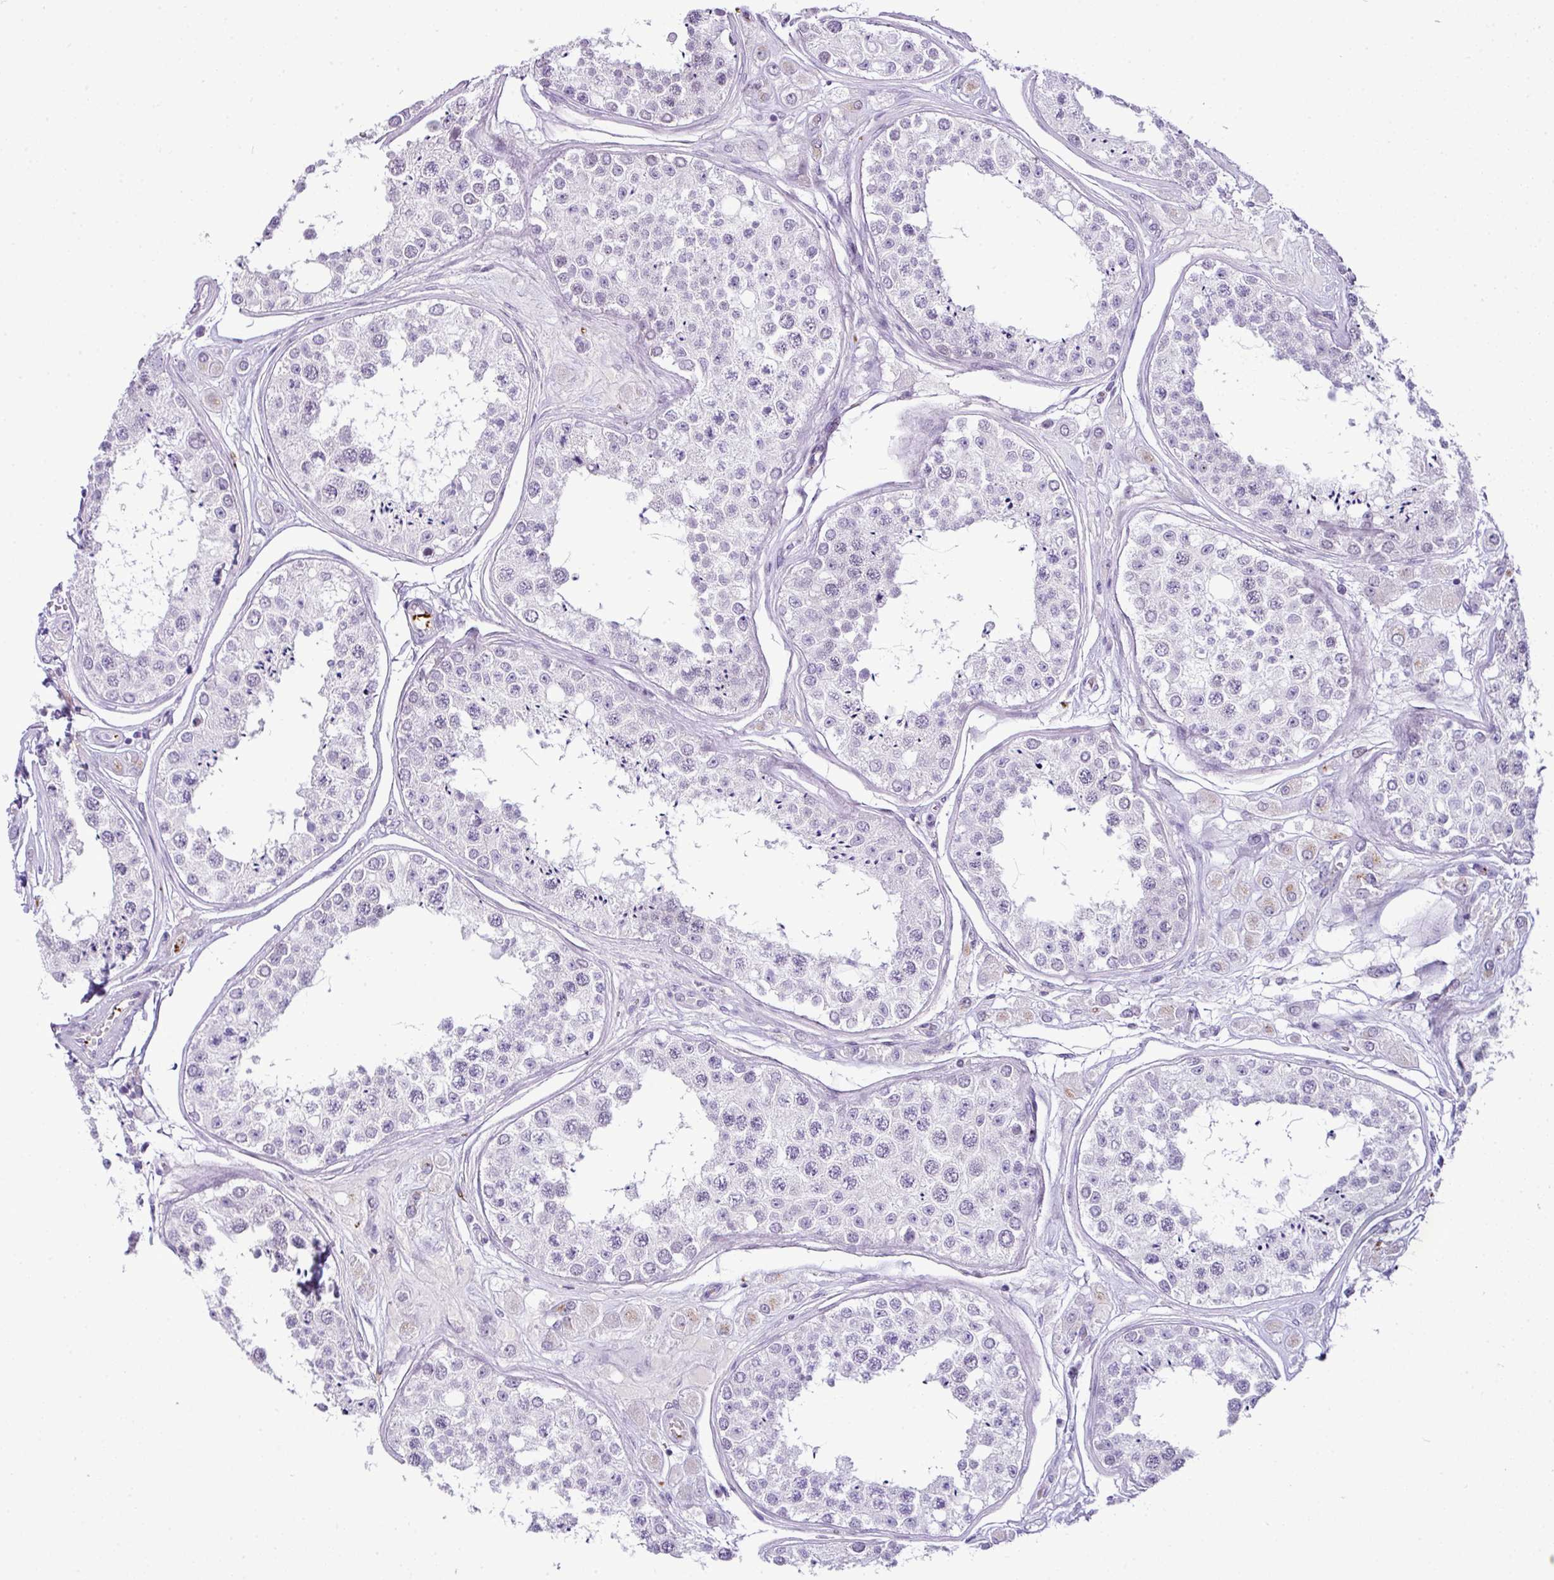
{"staining": {"intensity": "negative", "quantity": "none", "location": "none"}, "tissue": "testis", "cell_type": "Cells in seminiferous ducts", "image_type": "normal", "snomed": [{"axis": "morphology", "description": "Normal tissue, NOS"}, {"axis": "topography", "description": "Testis"}], "caption": "High magnification brightfield microscopy of normal testis stained with DAB (brown) and counterstained with hematoxylin (blue): cells in seminiferous ducts show no significant positivity. (Brightfield microscopy of DAB (3,3'-diaminobenzidine) IHC at high magnification).", "gene": "CMTM5", "patient": {"sex": "male", "age": 25}}